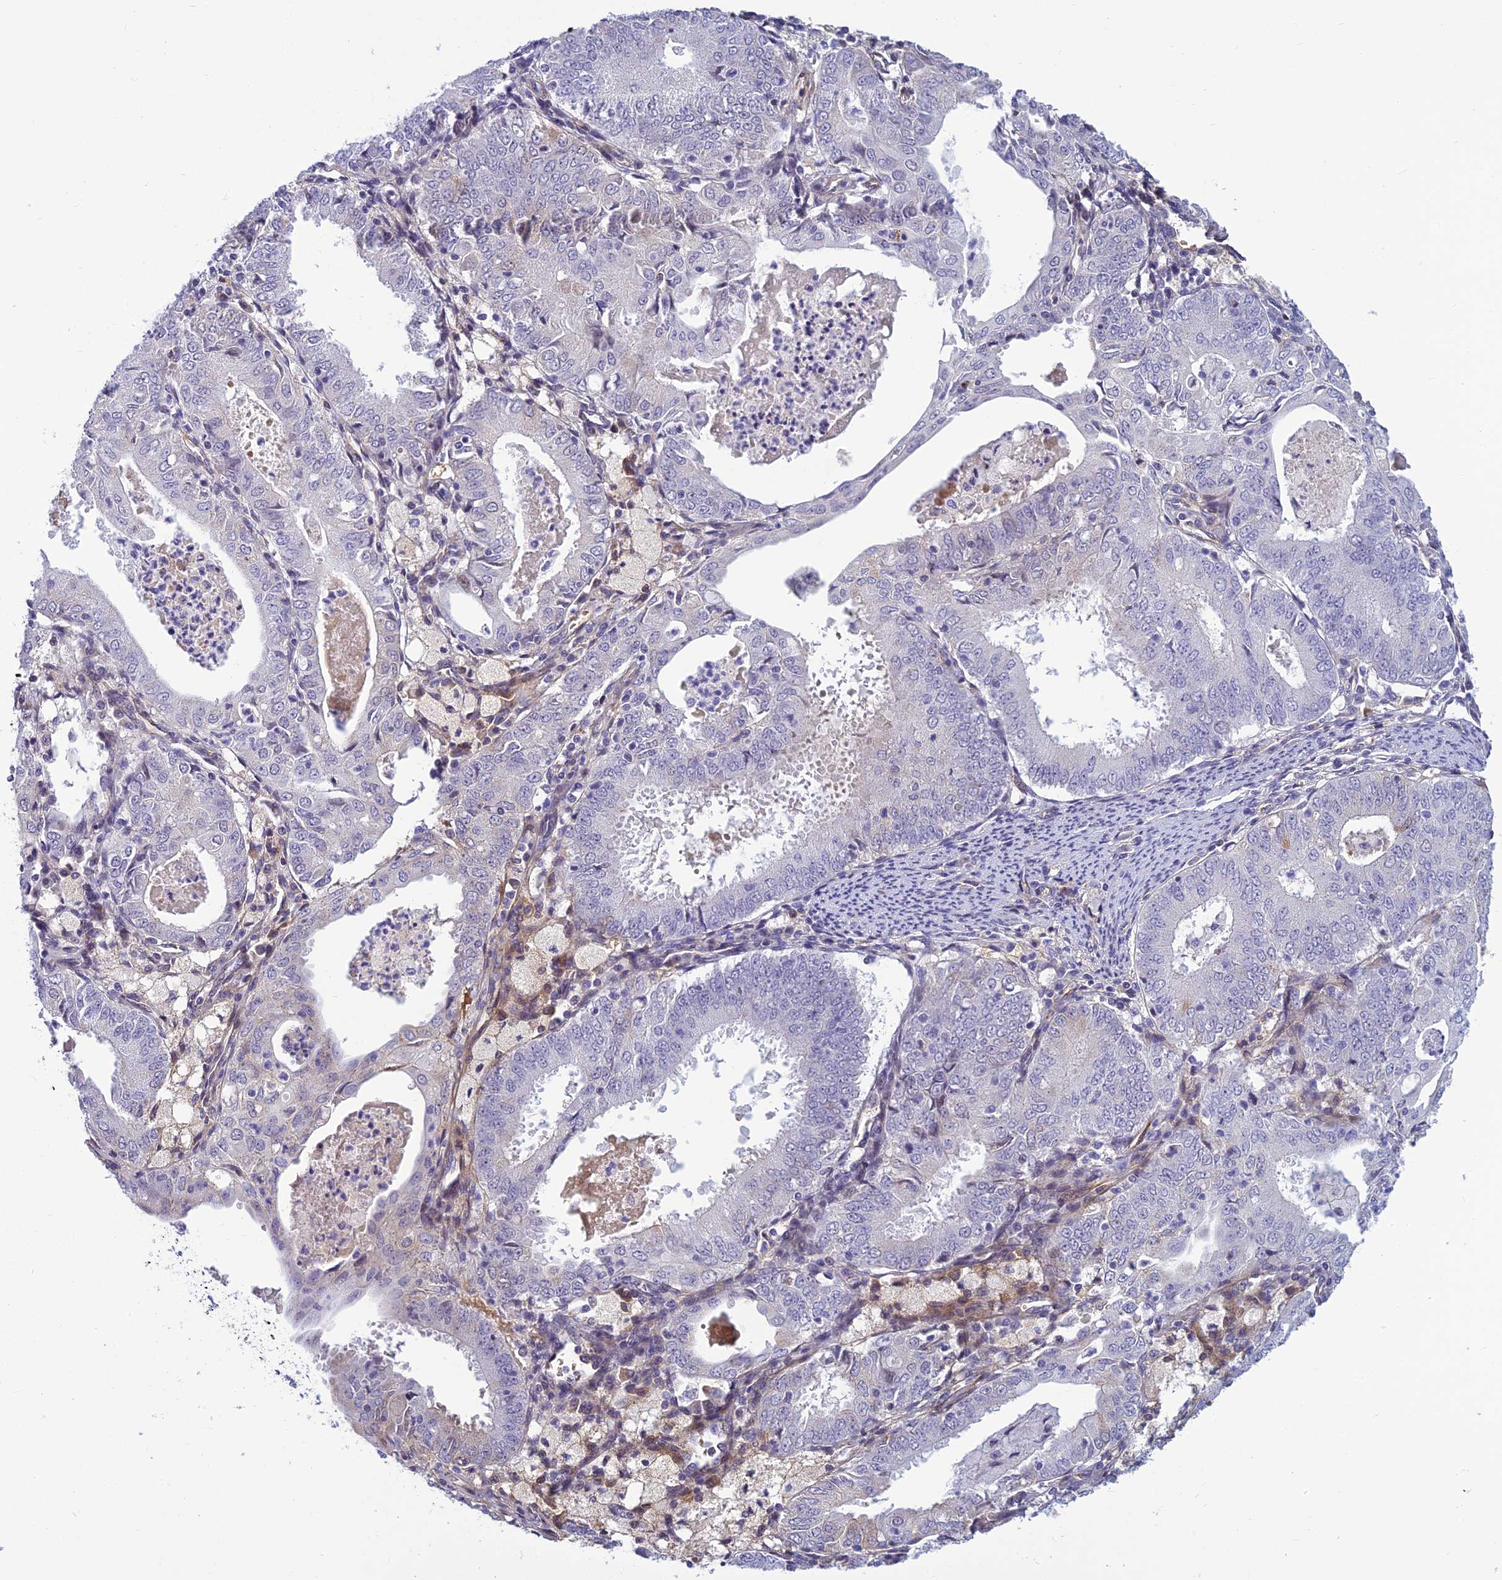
{"staining": {"intensity": "negative", "quantity": "none", "location": "none"}, "tissue": "endometrial cancer", "cell_type": "Tumor cells", "image_type": "cancer", "snomed": [{"axis": "morphology", "description": "Adenocarcinoma, NOS"}, {"axis": "topography", "description": "Endometrium"}], "caption": "This is an IHC micrograph of endometrial cancer. There is no positivity in tumor cells.", "gene": "CLEC11A", "patient": {"sex": "female", "age": 57}}